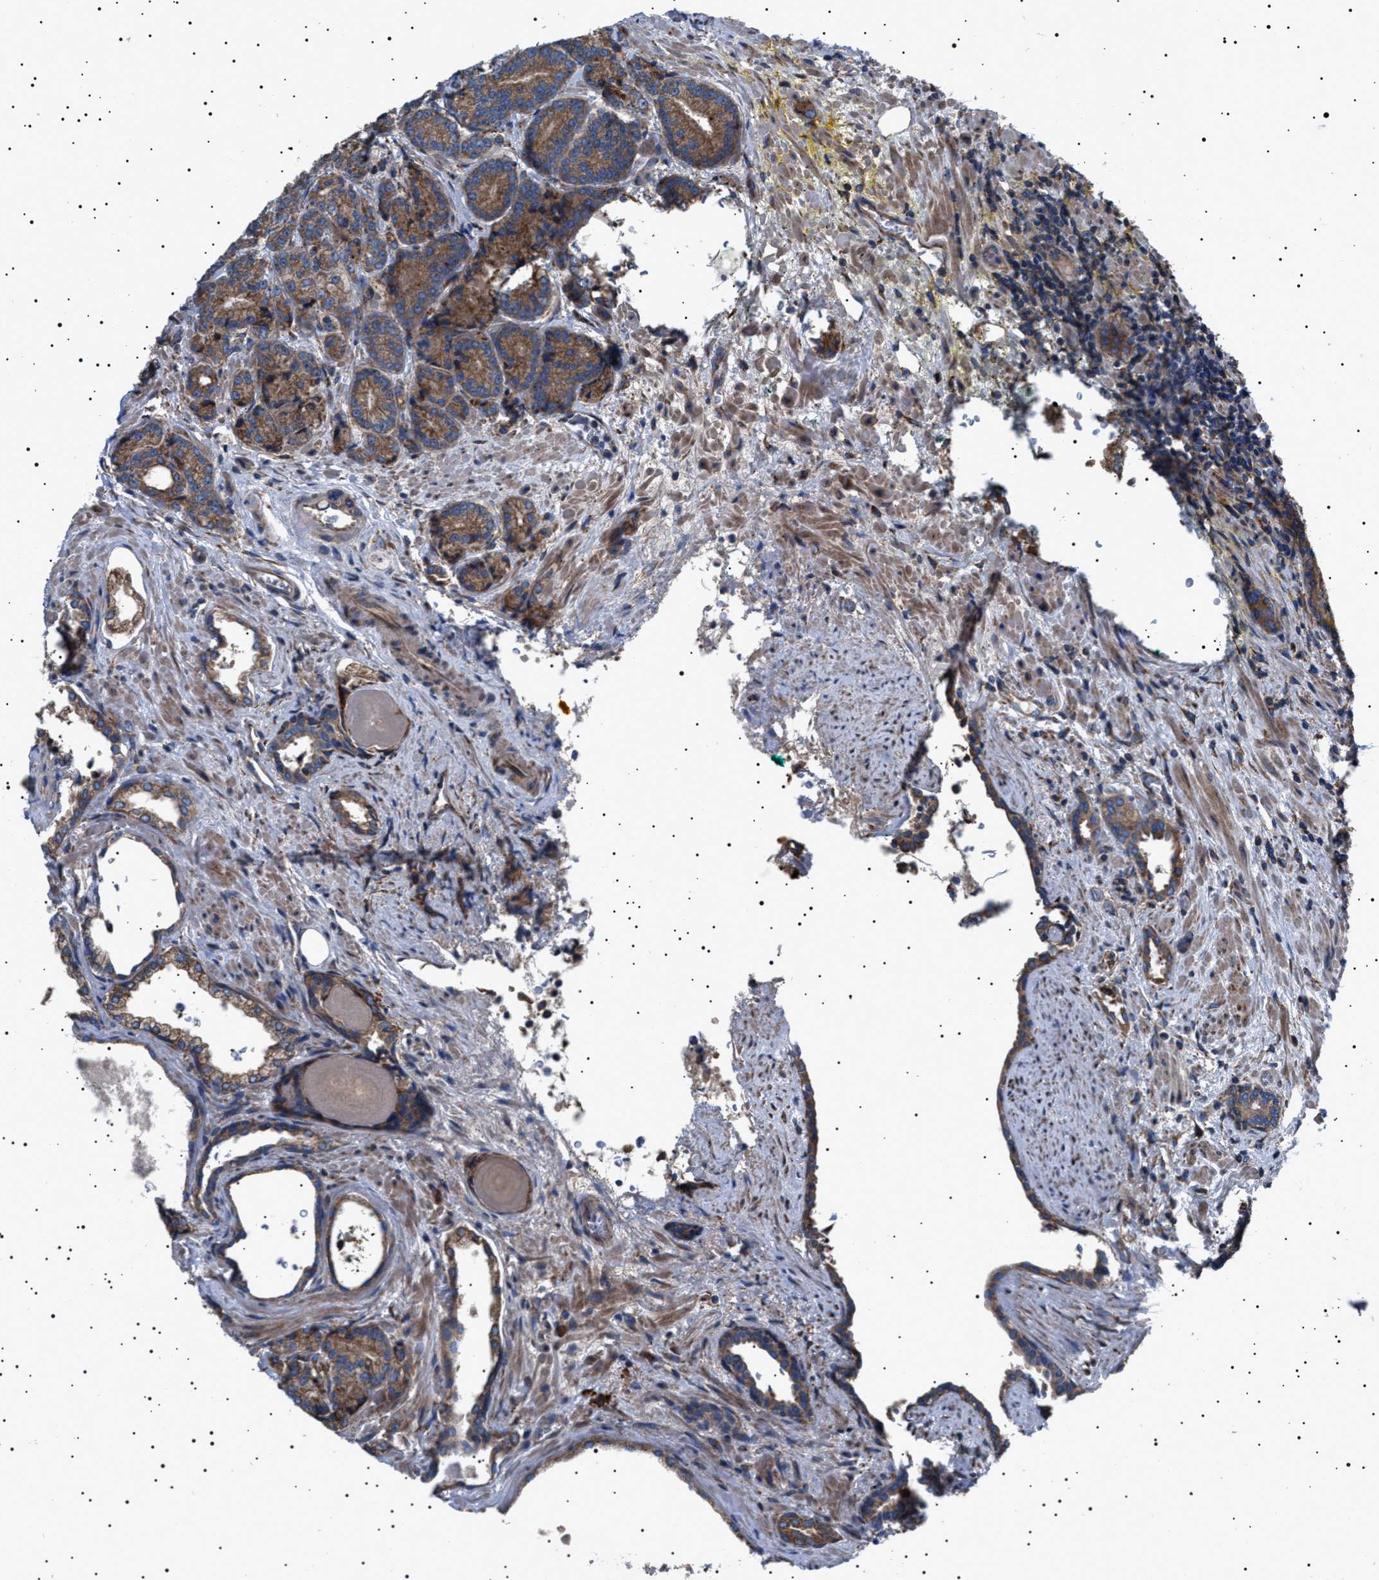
{"staining": {"intensity": "moderate", "quantity": ">75%", "location": "cytoplasmic/membranous"}, "tissue": "prostate cancer", "cell_type": "Tumor cells", "image_type": "cancer", "snomed": [{"axis": "morphology", "description": "Adenocarcinoma, High grade"}, {"axis": "topography", "description": "Prostate"}], "caption": "Moderate cytoplasmic/membranous expression is appreciated in approximately >75% of tumor cells in high-grade adenocarcinoma (prostate).", "gene": "TOP1MT", "patient": {"sex": "male", "age": 61}}